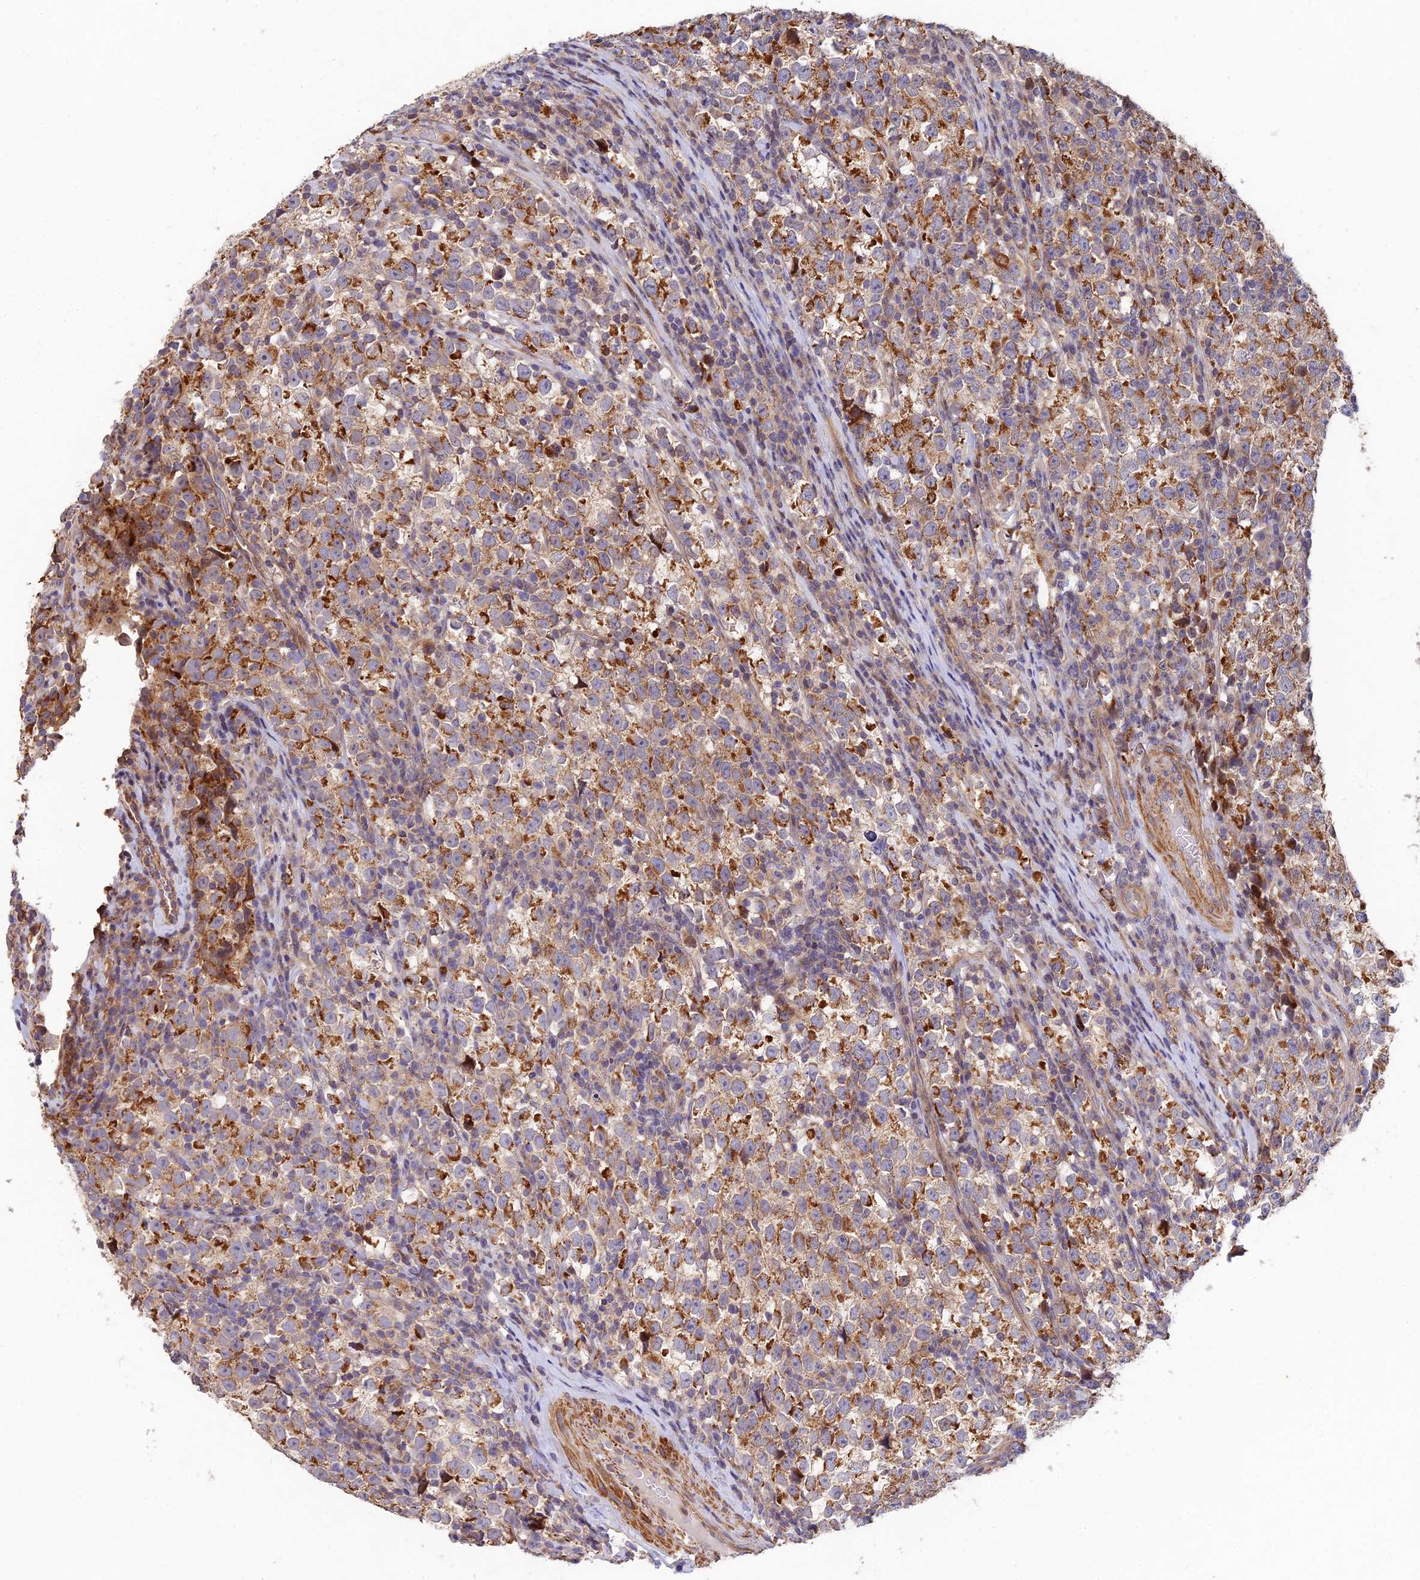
{"staining": {"intensity": "moderate", "quantity": ">75%", "location": "cytoplasmic/membranous"}, "tissue": "testis cancer", "cell_type": "Tumor cells", "image_type": "cancer", "snomed": [{"axis": "morphology", "description": "Normal tissue, NOS"}, {"axis": "morphology", "description": "Seminoma, NOS"}, {"axis": "topography", "description": "Testis"}], "caption": "IHC image of neoplastic tissue: testis cancer stained using immunohistochemistry demonstrates medium levels of moderate protein expression localized specifically in the cytoplasmic/membranous of tumor cells, appearing as a cytoplasmic/membranous brown color.", "gene": "RELCH", "patient": {"sex": "male", "age": 43}}